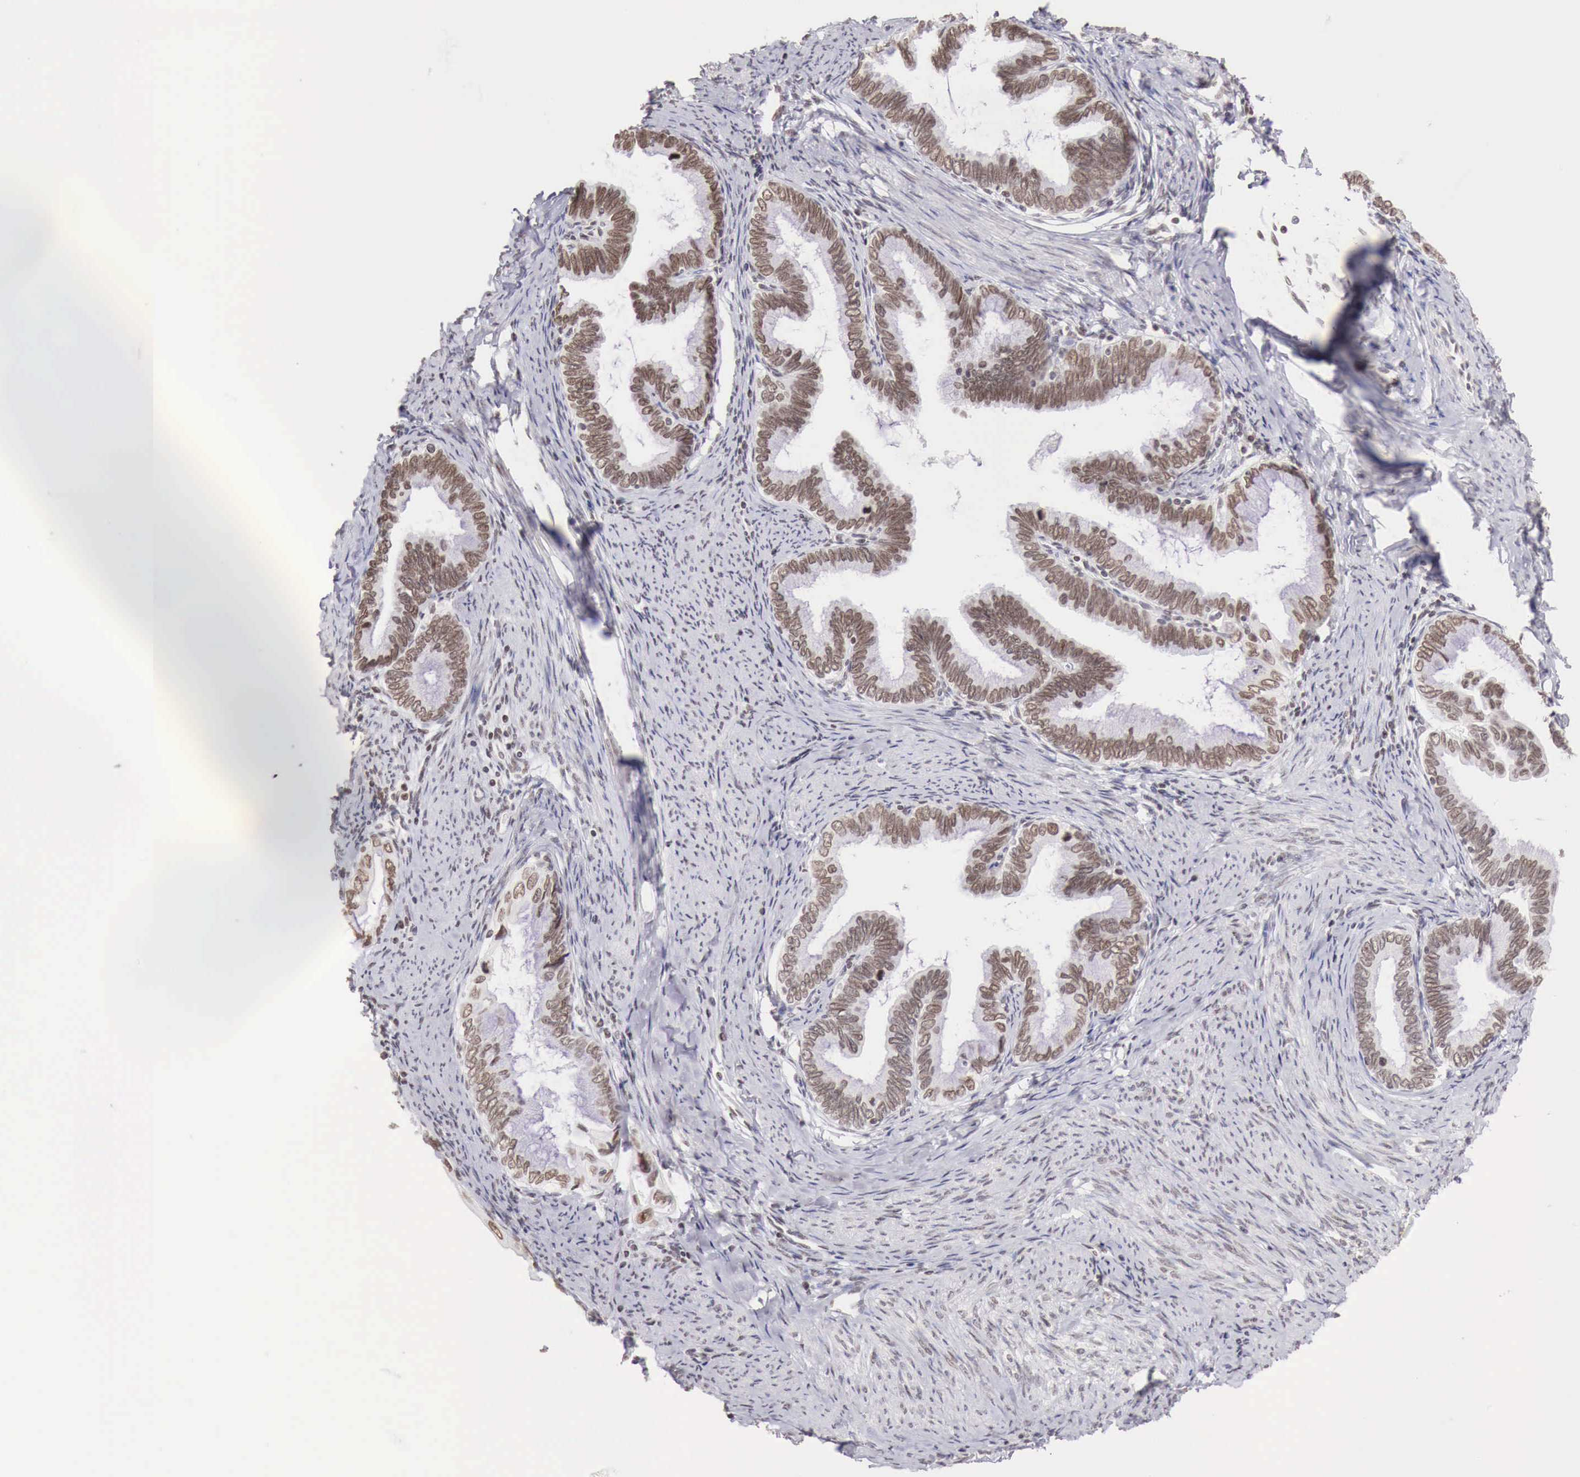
{"staining": {"intensity": "moderate", "quantity": "25%-75%", "location": "nuclear"}, "tissue": "cervical cancer", "cell_type": "Tumor cells", "image_type": "cancer", "snomed": [{"axis": "morphology", "description": "Adenocarcinoma, NOS"}, {"axis": "topography", "description": "Cervix"}], "caption": "Immunohistochemistry (IHC) histopathology image of human adenocarcinoma (cervical) stained for a protein (brown), which demonstrates medium levels of moderate nuclear positivity in approximately 25%-75% of tumor cells.", "gene": "PHF14", "patient": {"sex": "female", "age": 49}}